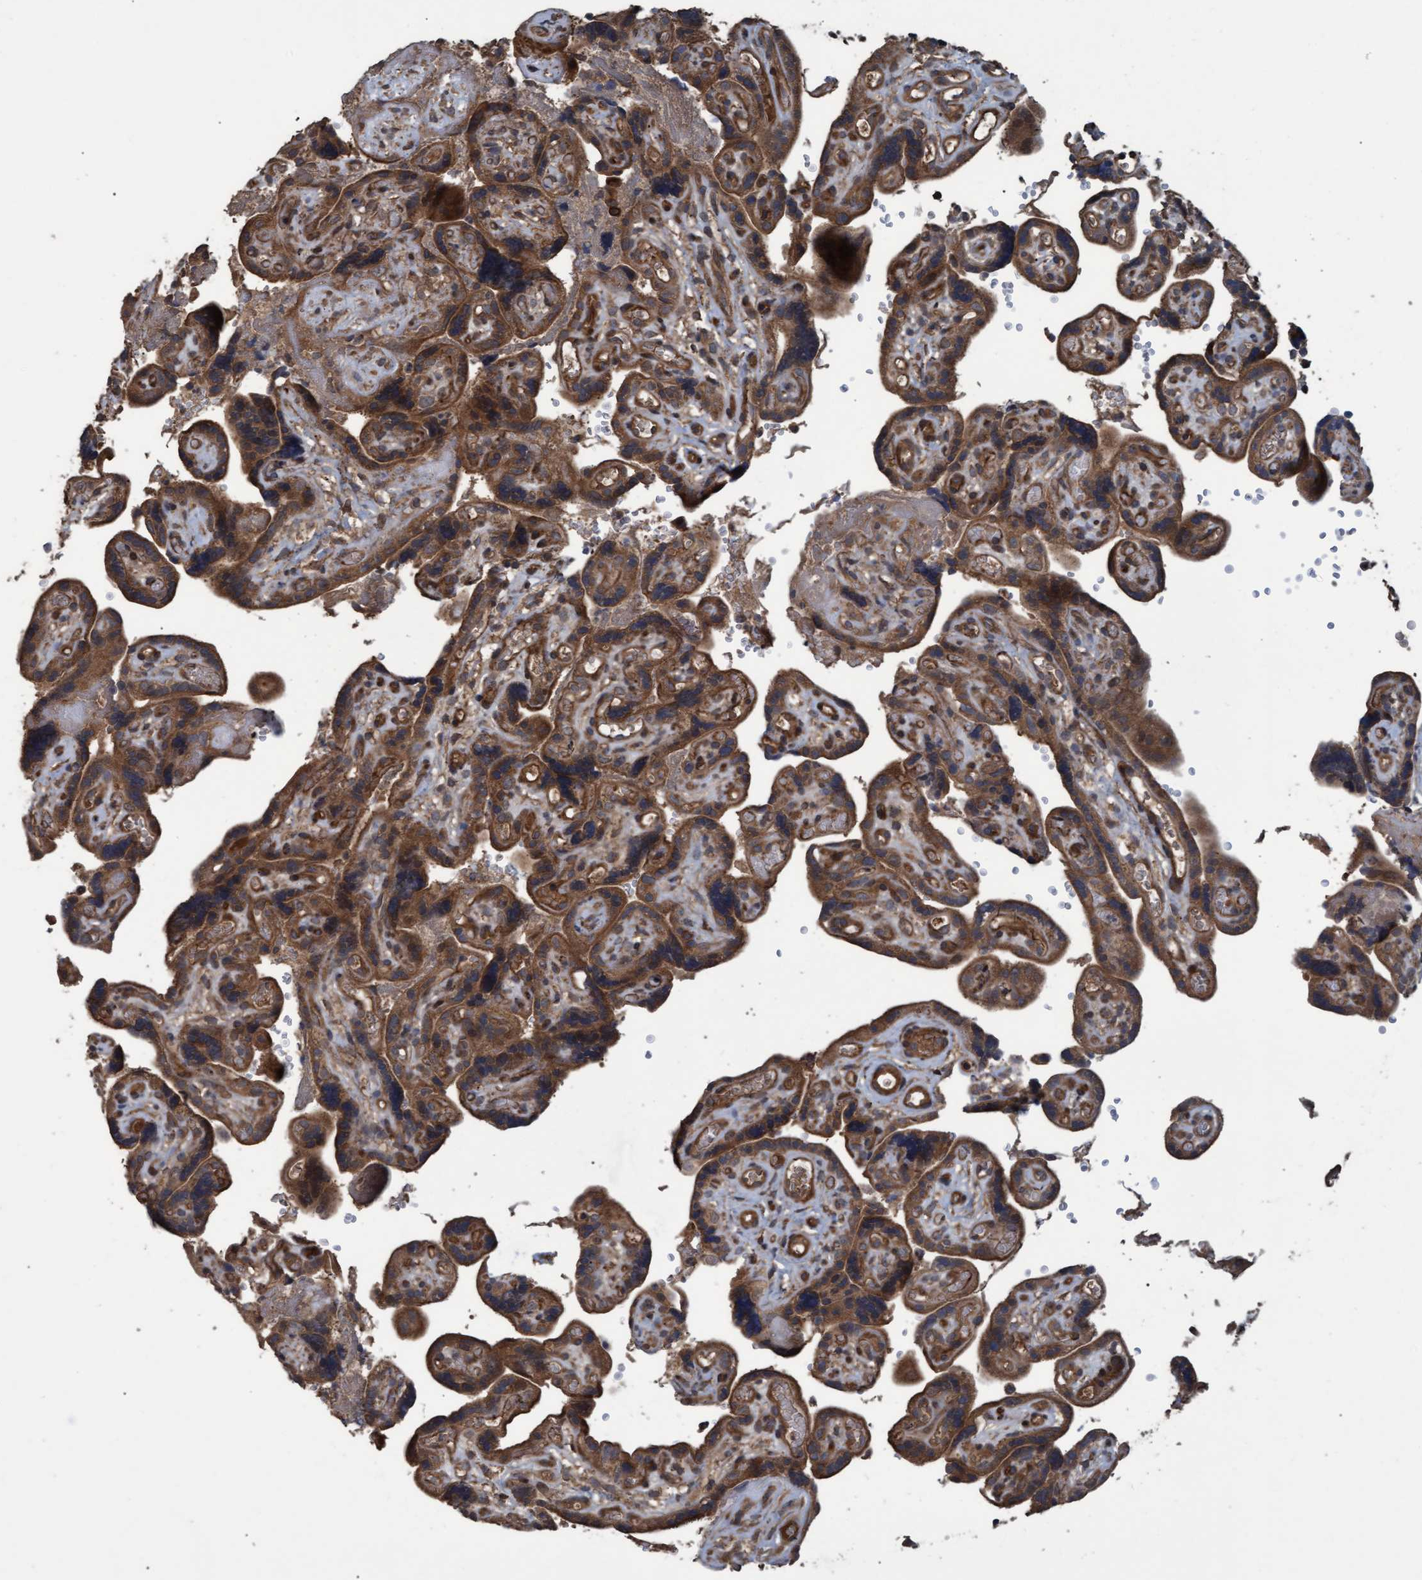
{"staining": {"intensity": "moderate", "quantity": ">75%", "location": "cytoplasmic/membranous"}, "tissue": "placenta", "cell_type": "Decidual cells", "image_type": "normal", "snomed": [{"axis": "morphology", "description": "Normal tissue, NOS"}, {"axis": "topography", "description": "Placenta"}], "caption": "Protein analysis of benign placenta exhibits moderate cytoplasmic/membranous expression in about >75% of decidual cells. (Stains: DAB in brown, nuclei in blue, Microscopy: brightfield microscopy at high magnification).", "gene": "GGT6", "patient": {"sex": "female", "age": 30}}